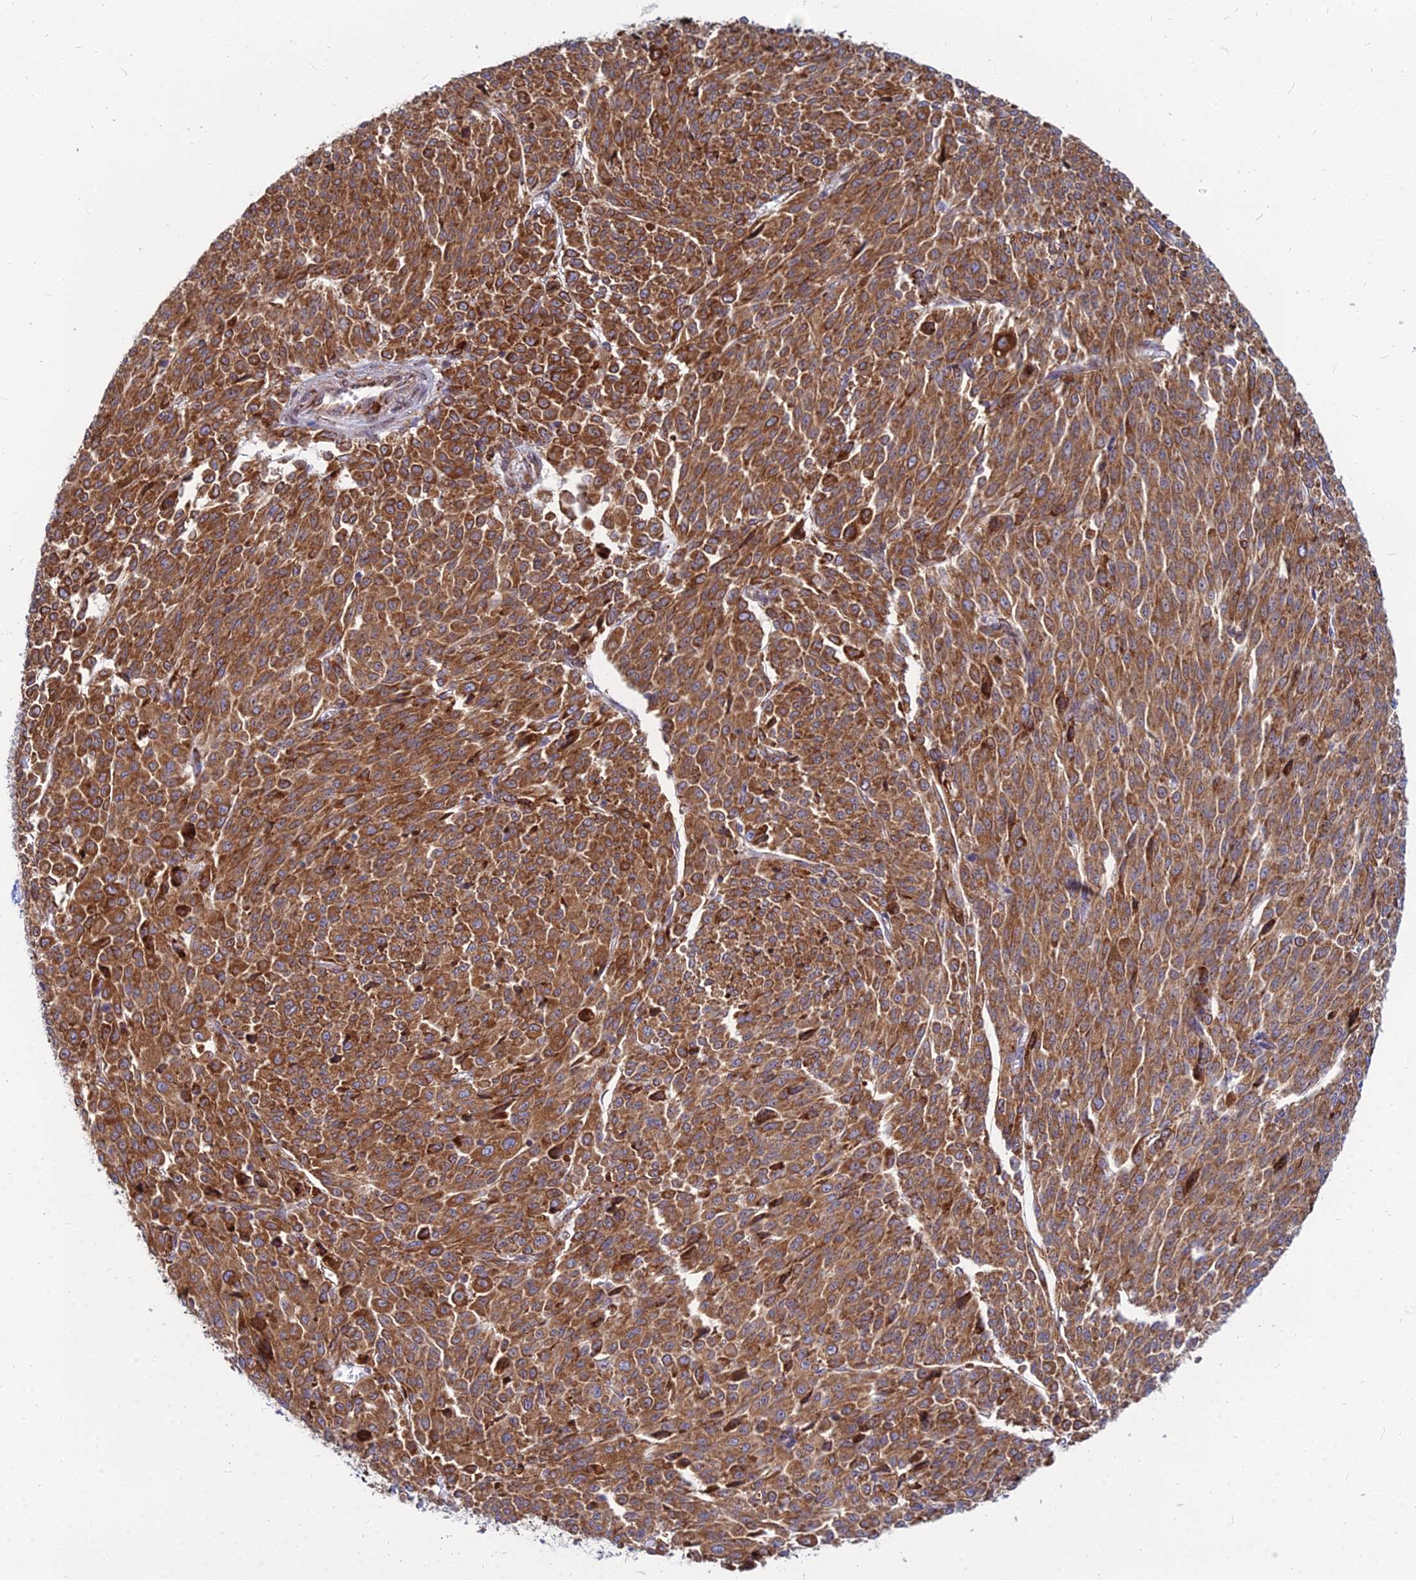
{"staining": {"intensity": "moderate", "quantity": ">75%", "location": "cytoplasmic/membranous"}, "tissue": "melanoma", "cell_type": "Tumor cells", "image_type": "cancer", "snomed": [{"axis": "morphology", "description": "Malignant melanoma, NOS"}, {"axis": "topography", "description": "Skin"}], "caption": "Immunohistochemical staining of malignant melanoma exhibits medium levels of moderate cytoplasmic/membranous positivity in approximately >75% of tumor cells.", "gene": "CCT6B", "patient": {"sex": "female", "age": 52}}